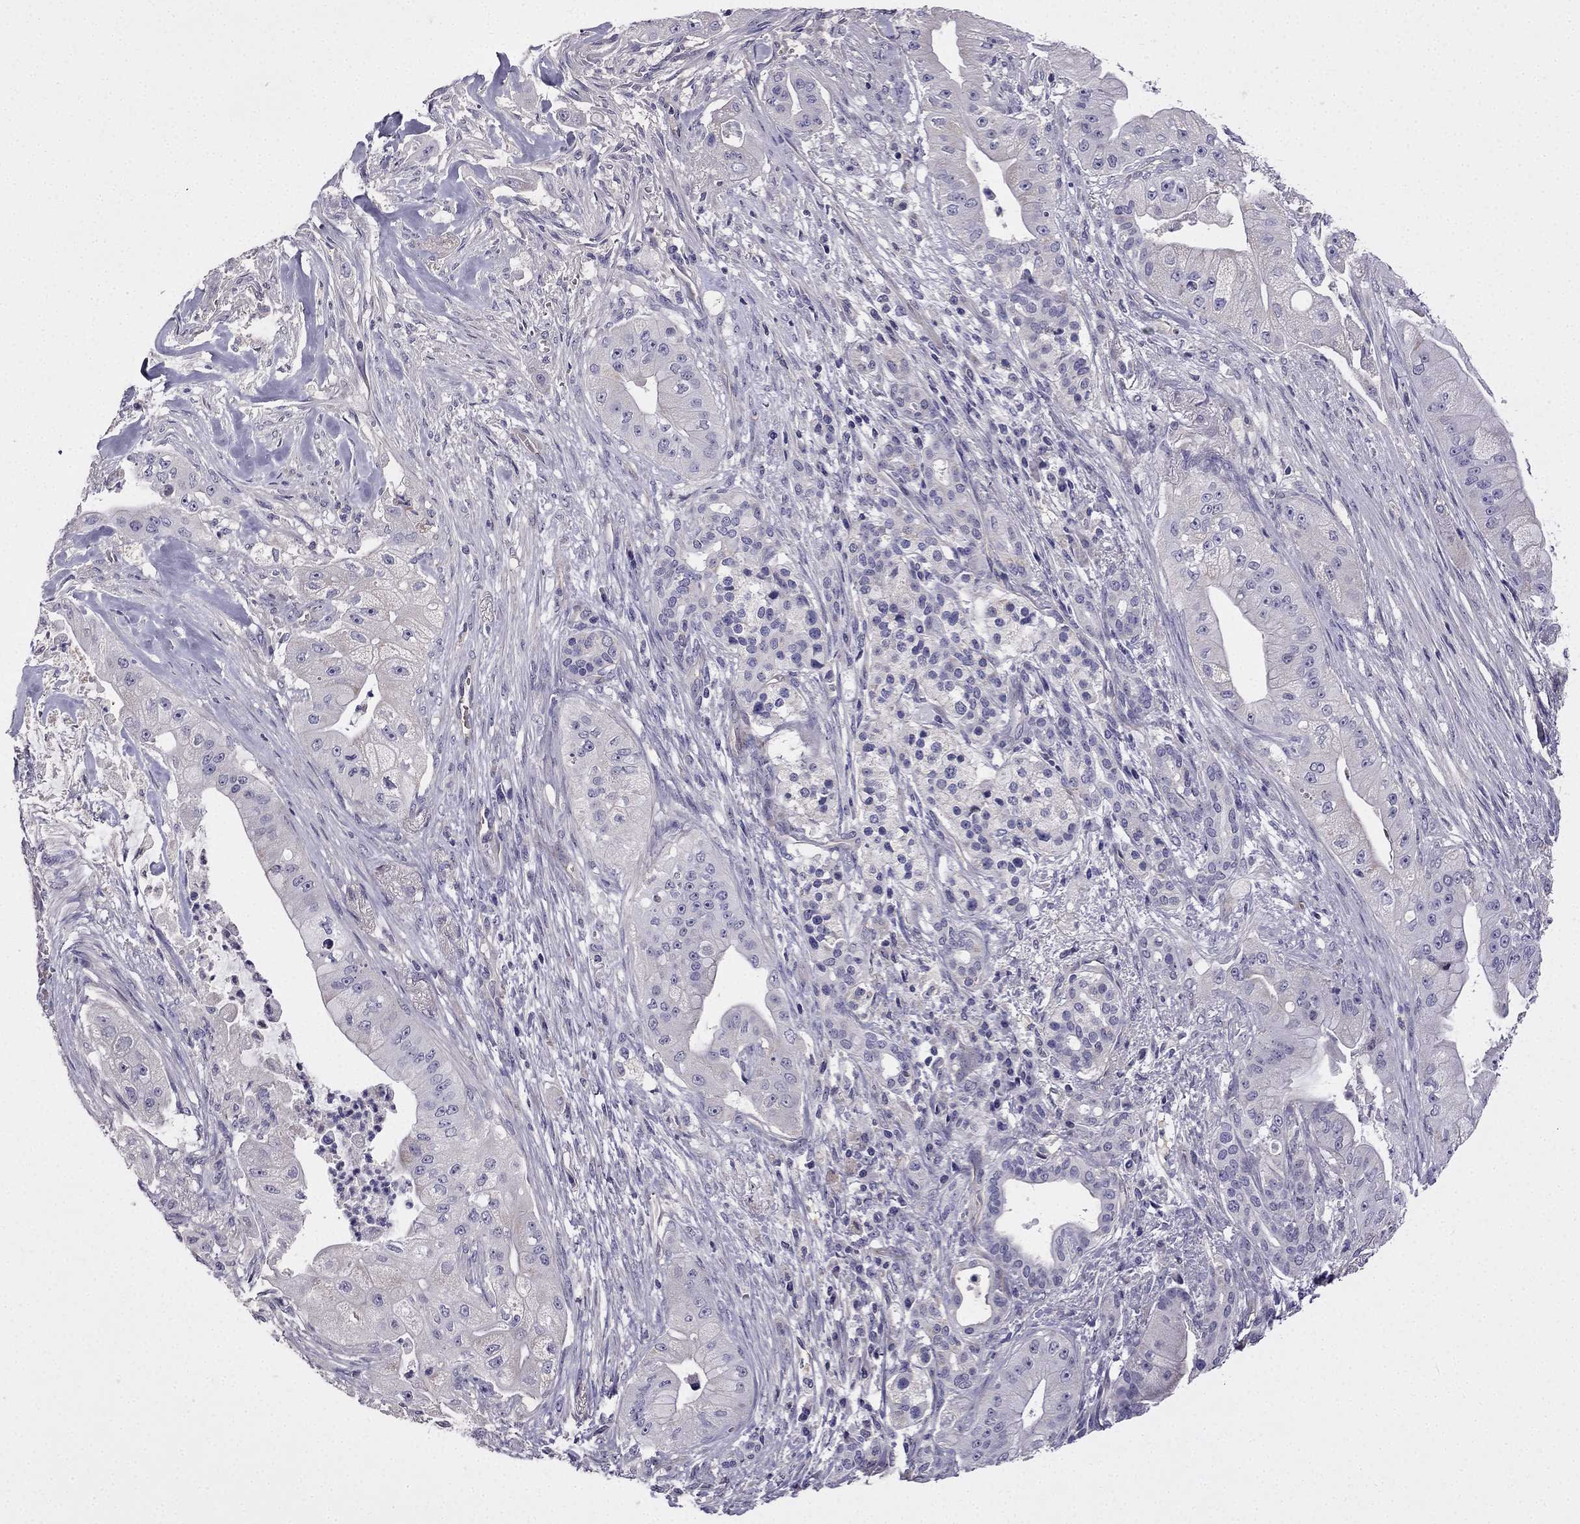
{"staining": {"intensity": "negative", "quantity": "none", "location": "none"}, "tissue": "pancreatic cancer", "cell_type": "Tumor cells", "image_type": "cancer", "snomed": [{"axis": "morphology", "description": "Normal tissue, NOS"}, {"axis": "morphology", "description": "Inflammation, NOS"}, {"axis": "morphology", "description": "Adenocarcinoma, NOS"}, {"axis": "topography", "description": "Pancreas"}], "caption": "Immunohistochemistry photomicrograph of neoplastic tissue: pancreatic cancer (adenocarcinoma) stained with DAB exhibits no significant protein expression in tumor cells.", "gene": "SLC6A2", "patient": {"sex": "male", "age": 57}}